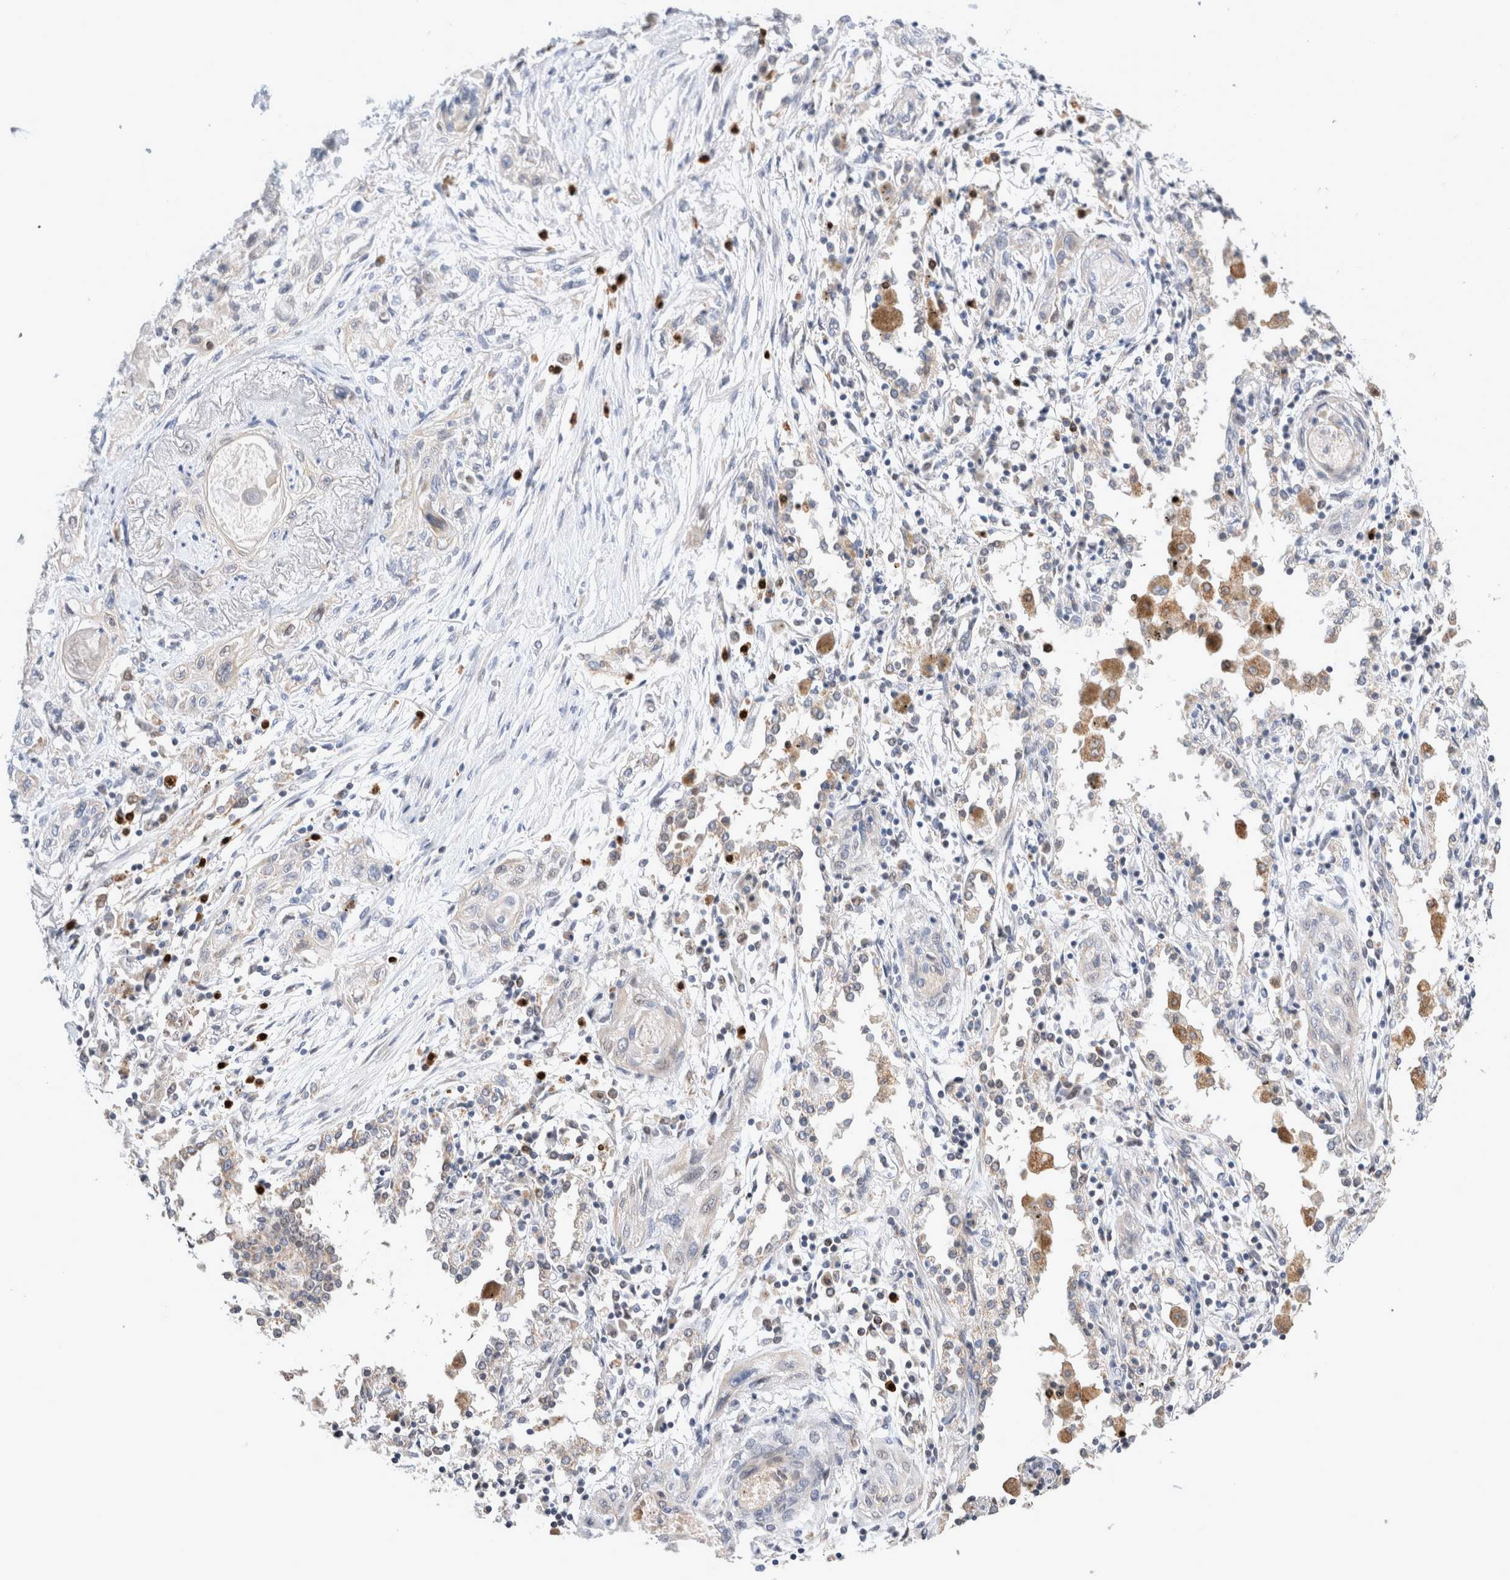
{"staining": {"intensity": "negative", "quantity": "none", "location": "none"}, "tissue": "lung cancer", "cell_type": "Tumor cells", "image_type": "cancer", "snomed": [{"axis": "morphology", "description": "Squamous cell carcinoma, NOS"}, {"axis": "topography", "description": "Lung"}], "caption": "High power microscopy photomicrograph of an IHC micrograph of squamous cell carcinoma (lung), revealing no significant positivity in tumor cells.", "gene": "AGMAT", "patient": {"sex": "female", "age": 47}}